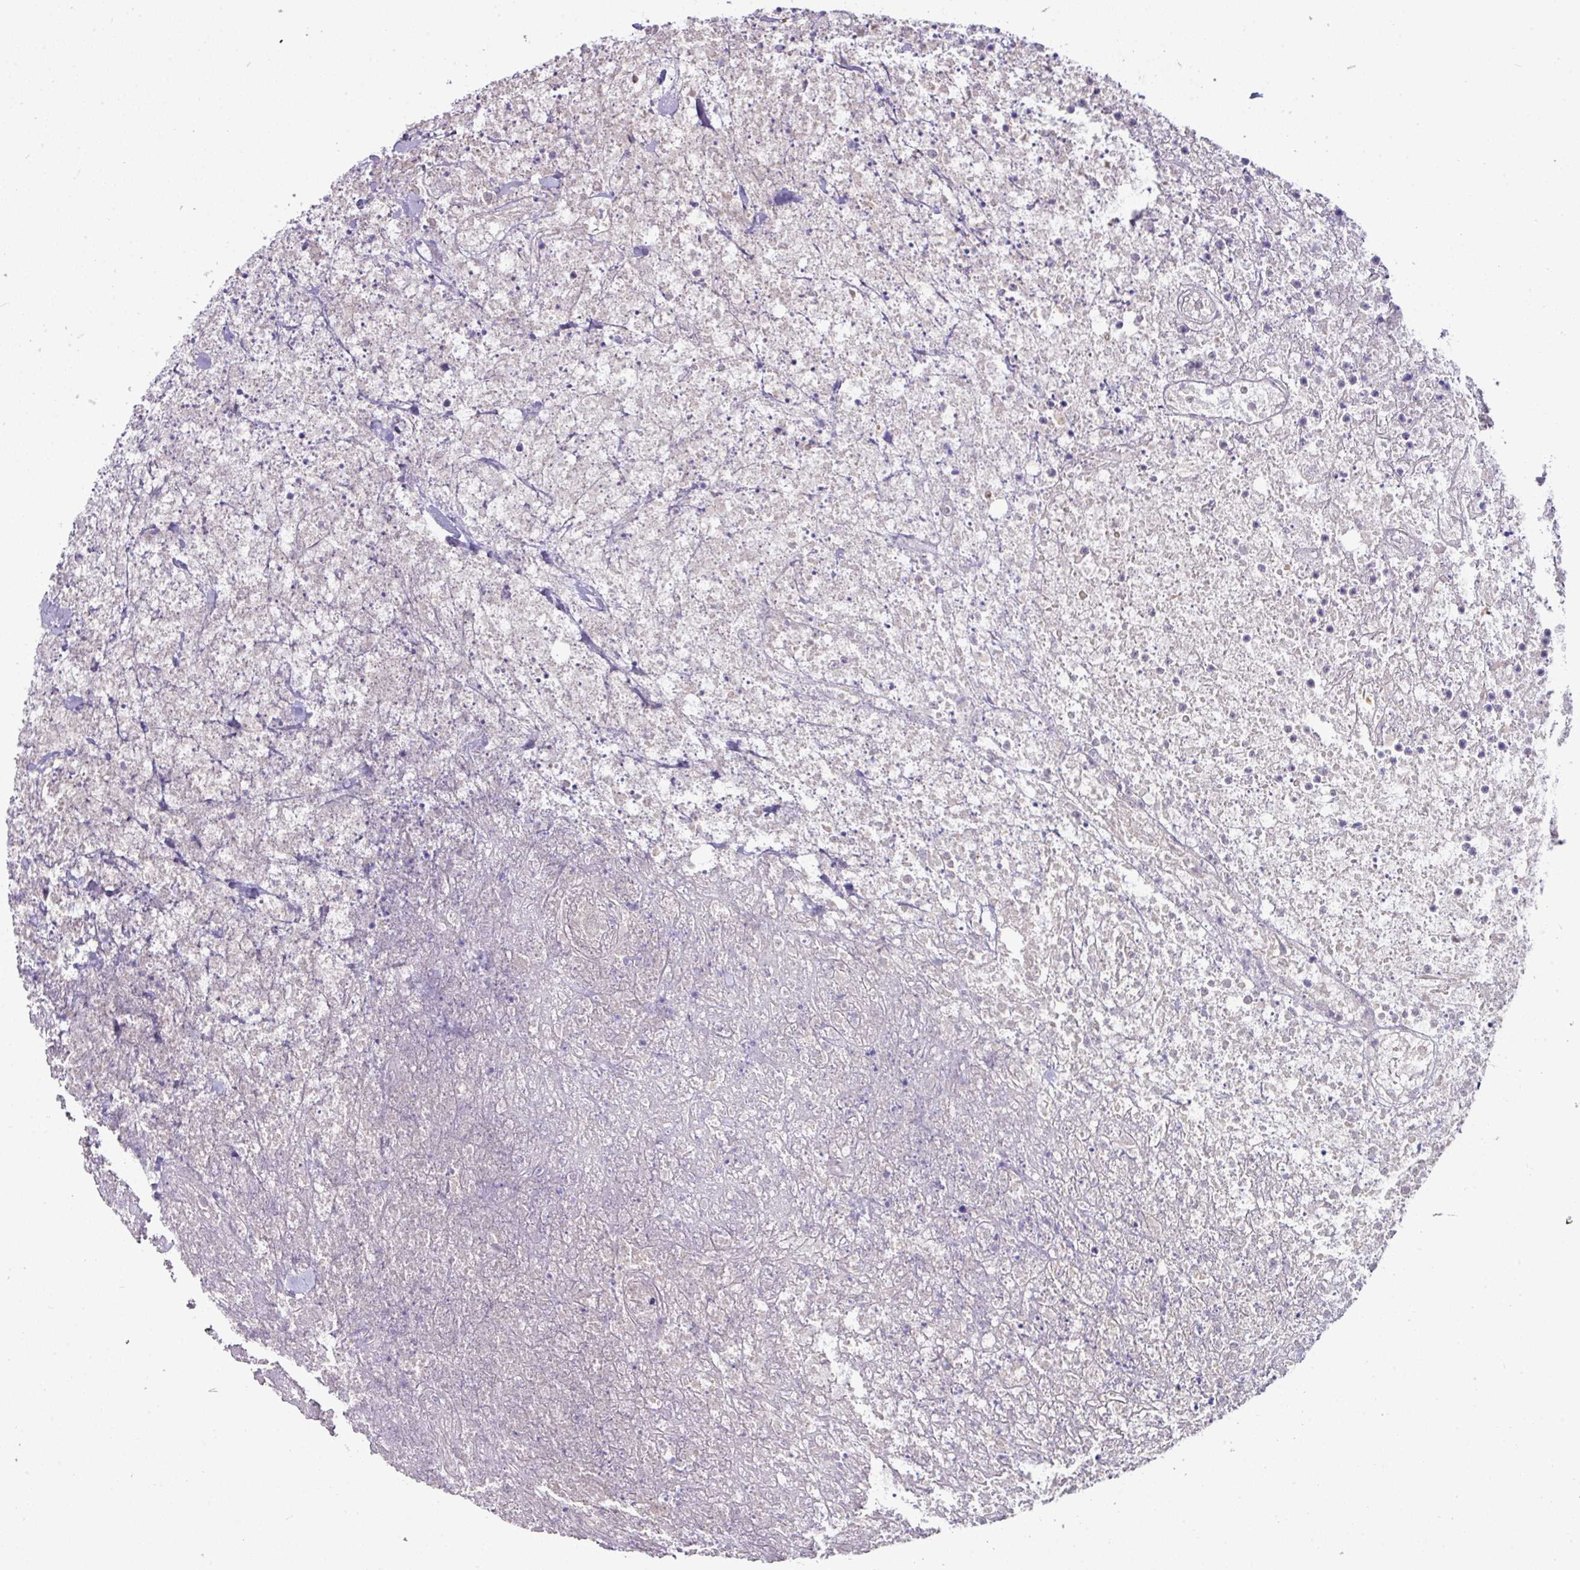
{"staining": {"intensity": "negative", "quantity": "none", "location": "none"}, "tissue": "lymphoma", "cell_type": "Tumor cells", "image_type": "cancer", "snomed": [{"axis": "morphology", "description": "Malignant lymphoma, non-Hodgkin's type, High grade"}, {"axis": "topography", "description": "Colon"}], "caption": "IHC micrograph of lymphoma stained for a protein (brown), which displays no expression in tumor cells.", "gene": "SLAMF6", "patient": {"sex": "female", "age": 53}}